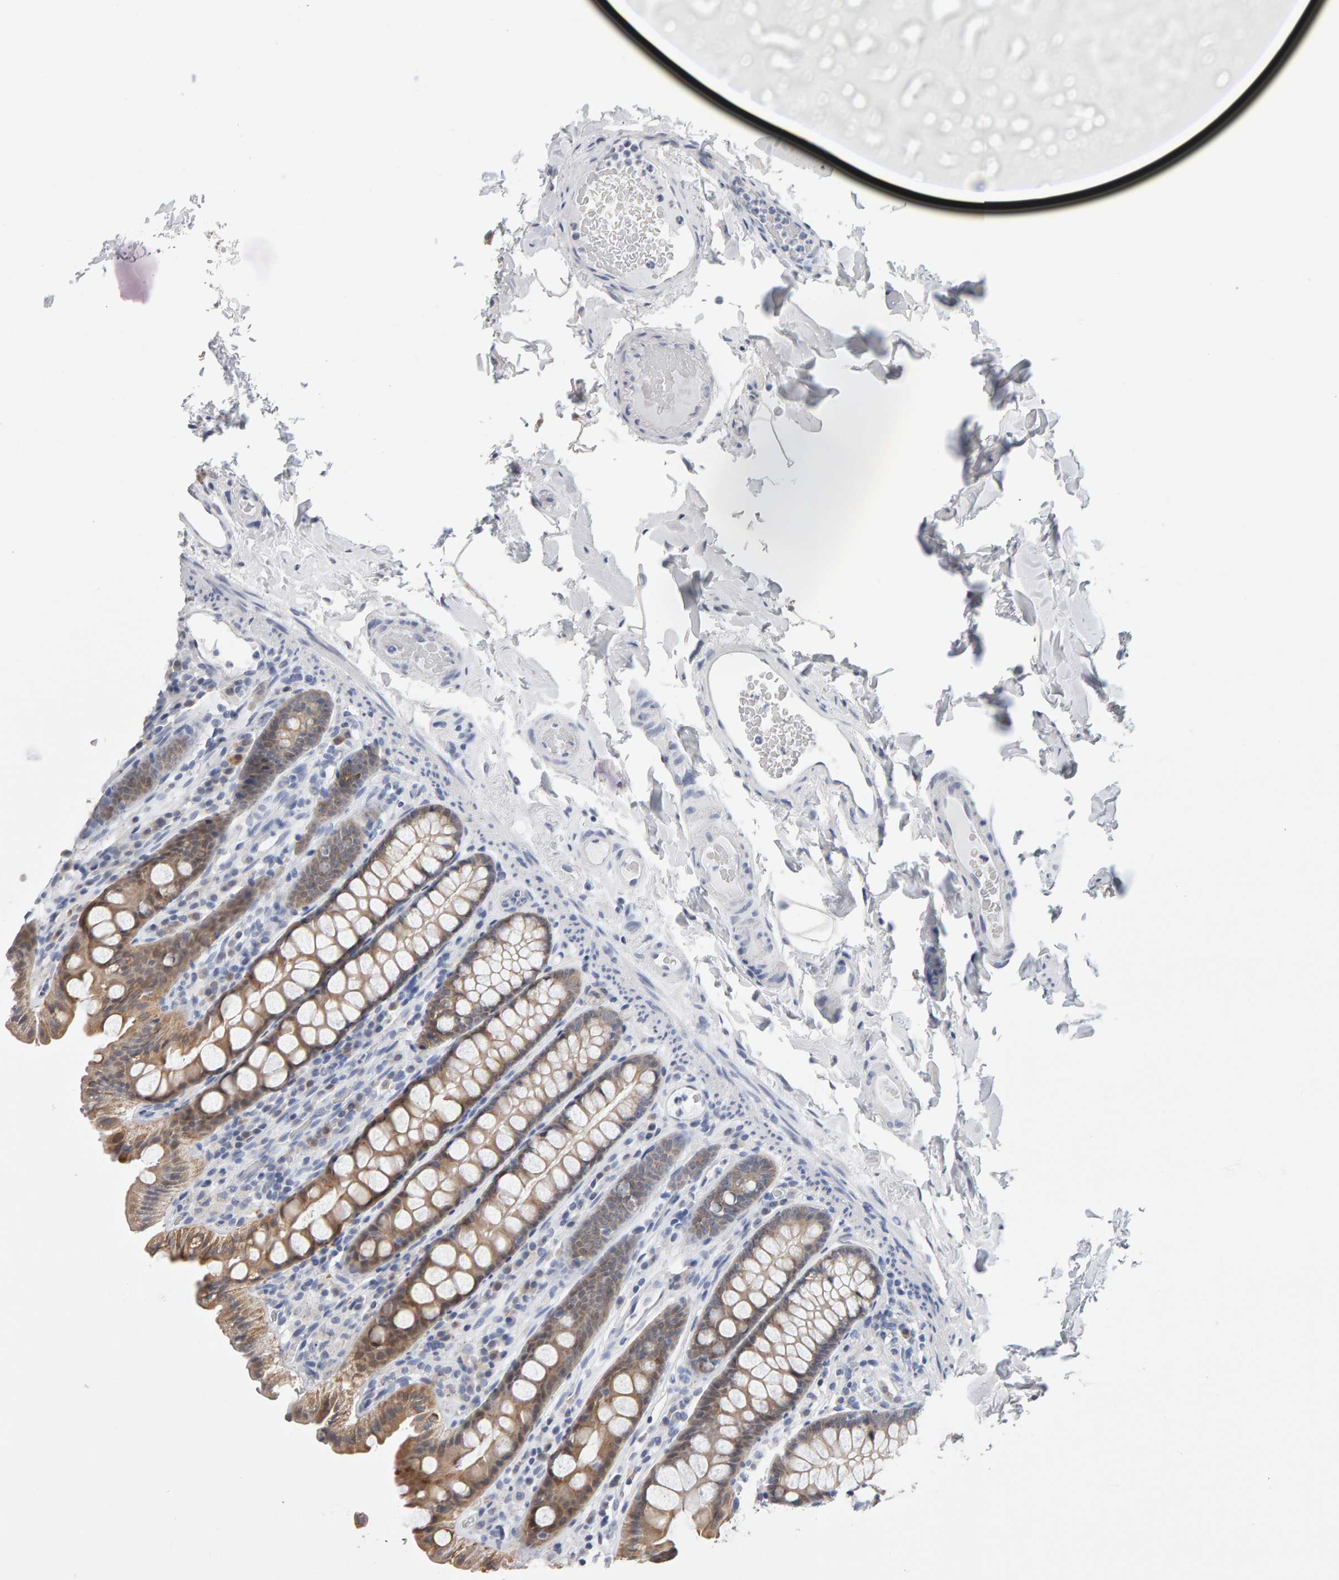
{"staining": {"intensity": "negative", "quantity": "none", "location": "none"}, "tissue": "colon", "cell_type": "Endothelial cells", "image_type": "normal", "snomed": [{"axis": "morphology", "description": "Normal tissue, NOS"}, {"axis": "topography", "description": "Colon"}, {"axis": "topography", "description": "Peripheral nerve tissue"}], "caption": "Endothelial cells are negative for brown protein staining in benign colon.", "gene": "CTH", "patient": {"sex": "female", "age": 61}}